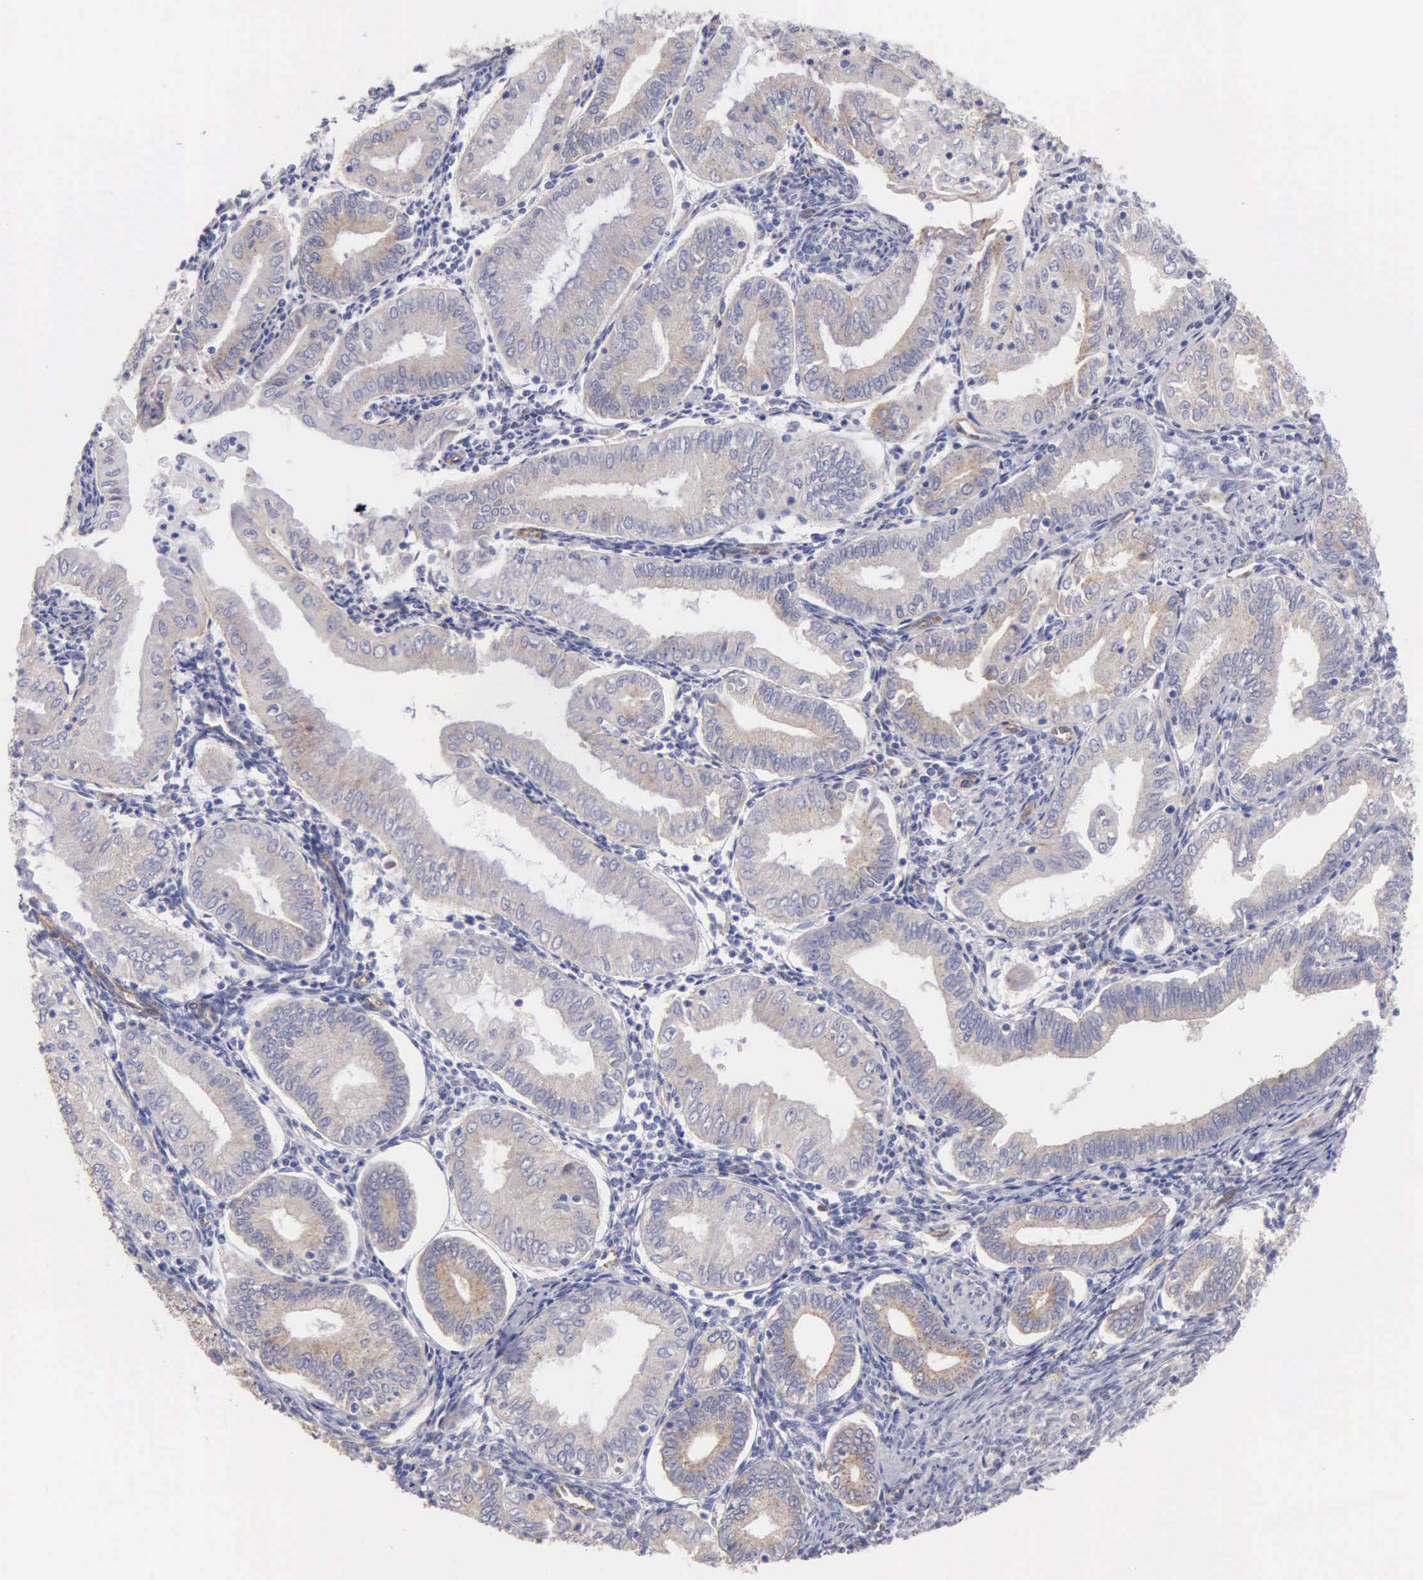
{"staining": {"intensity": "weak", "quantity": ">75%", "location": "cytoplasmic/membranous"}, "tissue": "endometrial cancer", "cell_type": "Tumor cells", "image_type": "cancer", "snomed": [{"axis": "morphology", "description": "Adenocarcinoma, NOS"}, {"axis": "topography", "description": "Endometrium"}], "caption": "Tumor cells show low levels of weak cytoplasmic/membranous positivity in approximately >75% of cells in endometrial cancer.", "gene": "APP", "patient": {"sex": "female", "age": 55}}